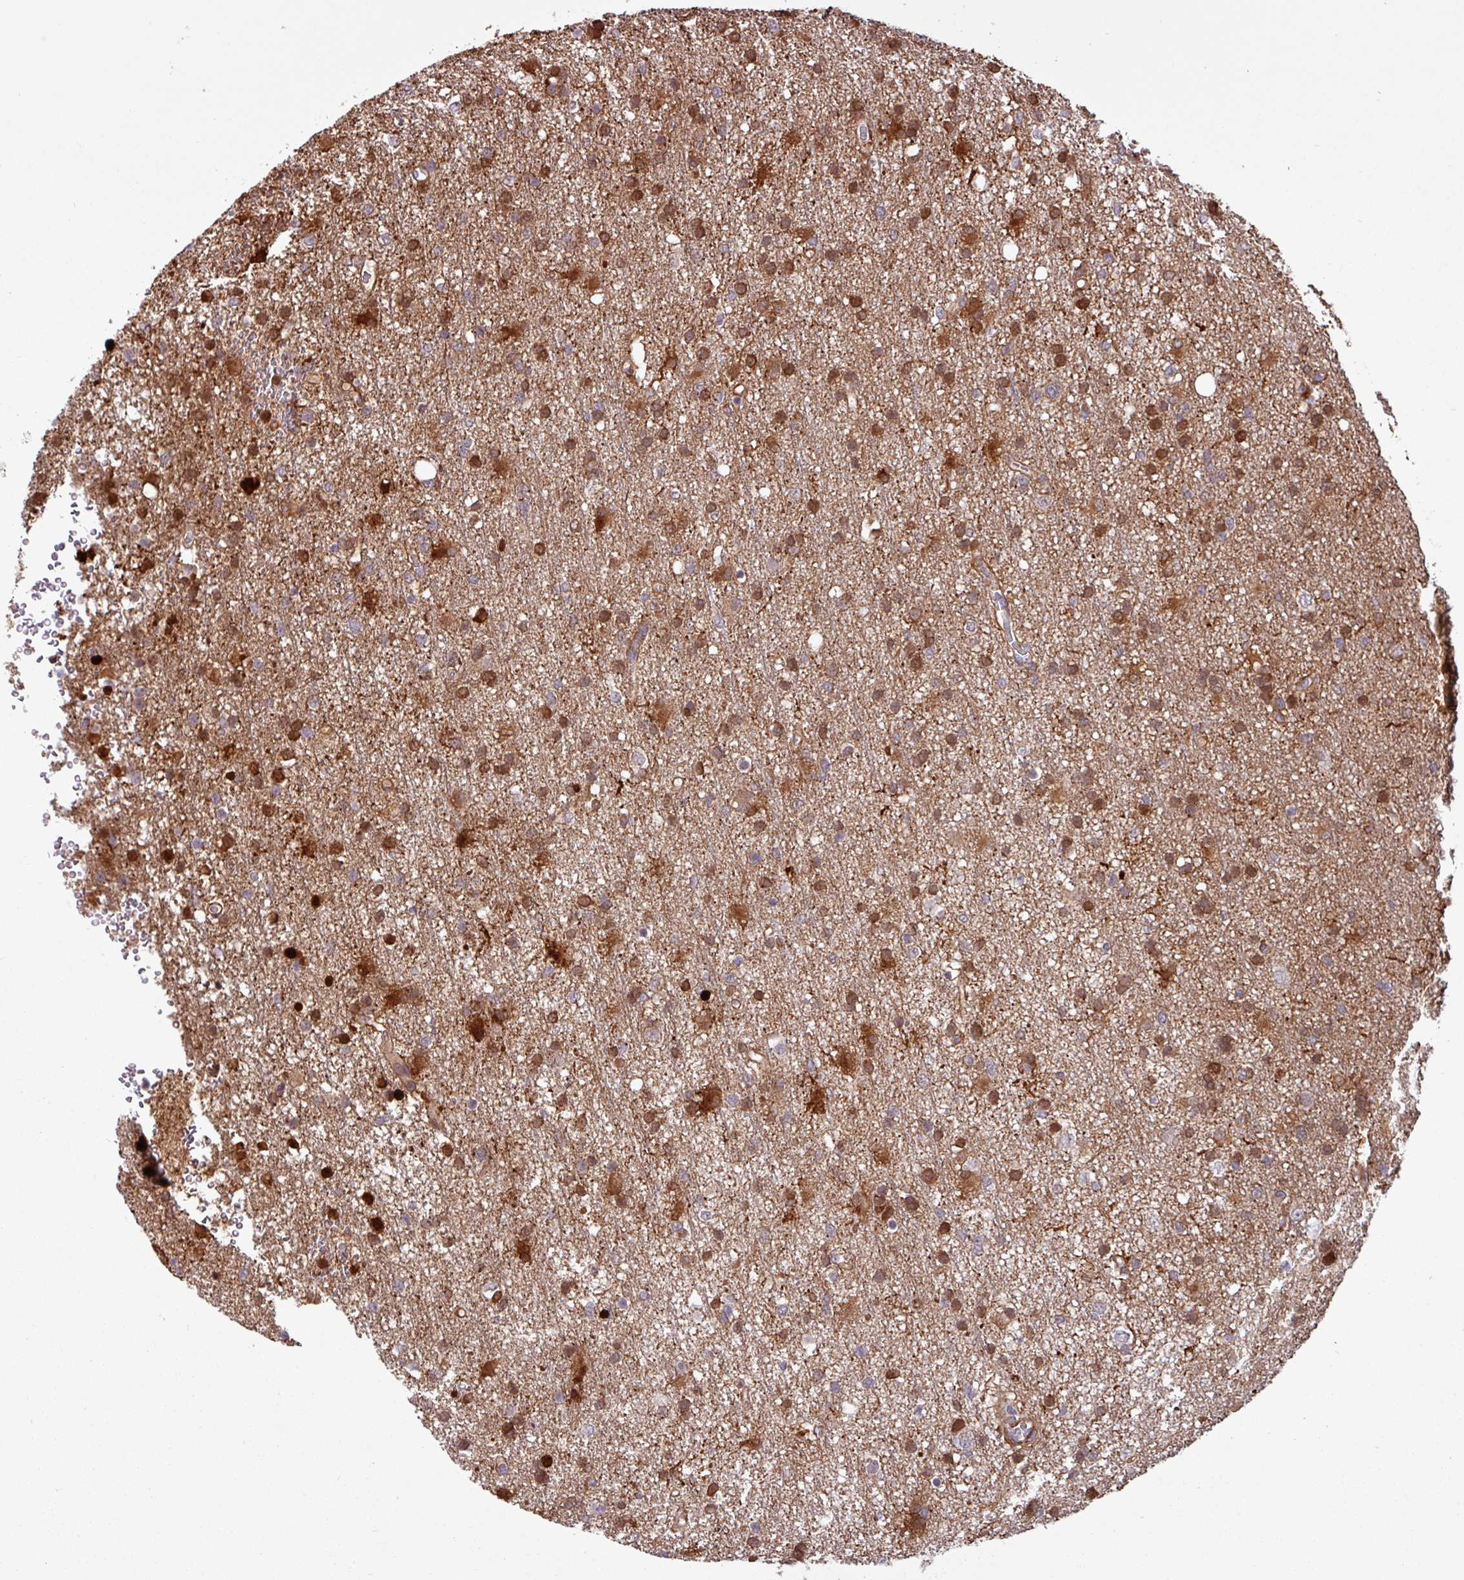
{"staining": {"intensity": "strong", "quantity": "25%-75%", "location": "cytoplasmic/membranous"}, "tissue": "glioma", "cell_type": "Tumor cells", "image_type": "cancer", "snomed": [{"axis": "morphology", "description": "Glioma, malignant, High grade"}, {"axis": "topography", "description": "Brain"}], "caption": "IHC staining of malignant high-grade glioma, which demonstrates high levels of strong cytoplasmic/membranous expression in about 25%-75% of tumor cells indicating strong cytoplasmic/membranous protein expression. The staining was performed using DAB (brown) for protein detection and nuclei were counterstained in hematoxylin (blue).", "gene": "PCED1A", "patient": {"sex": "female", "age": 74}}